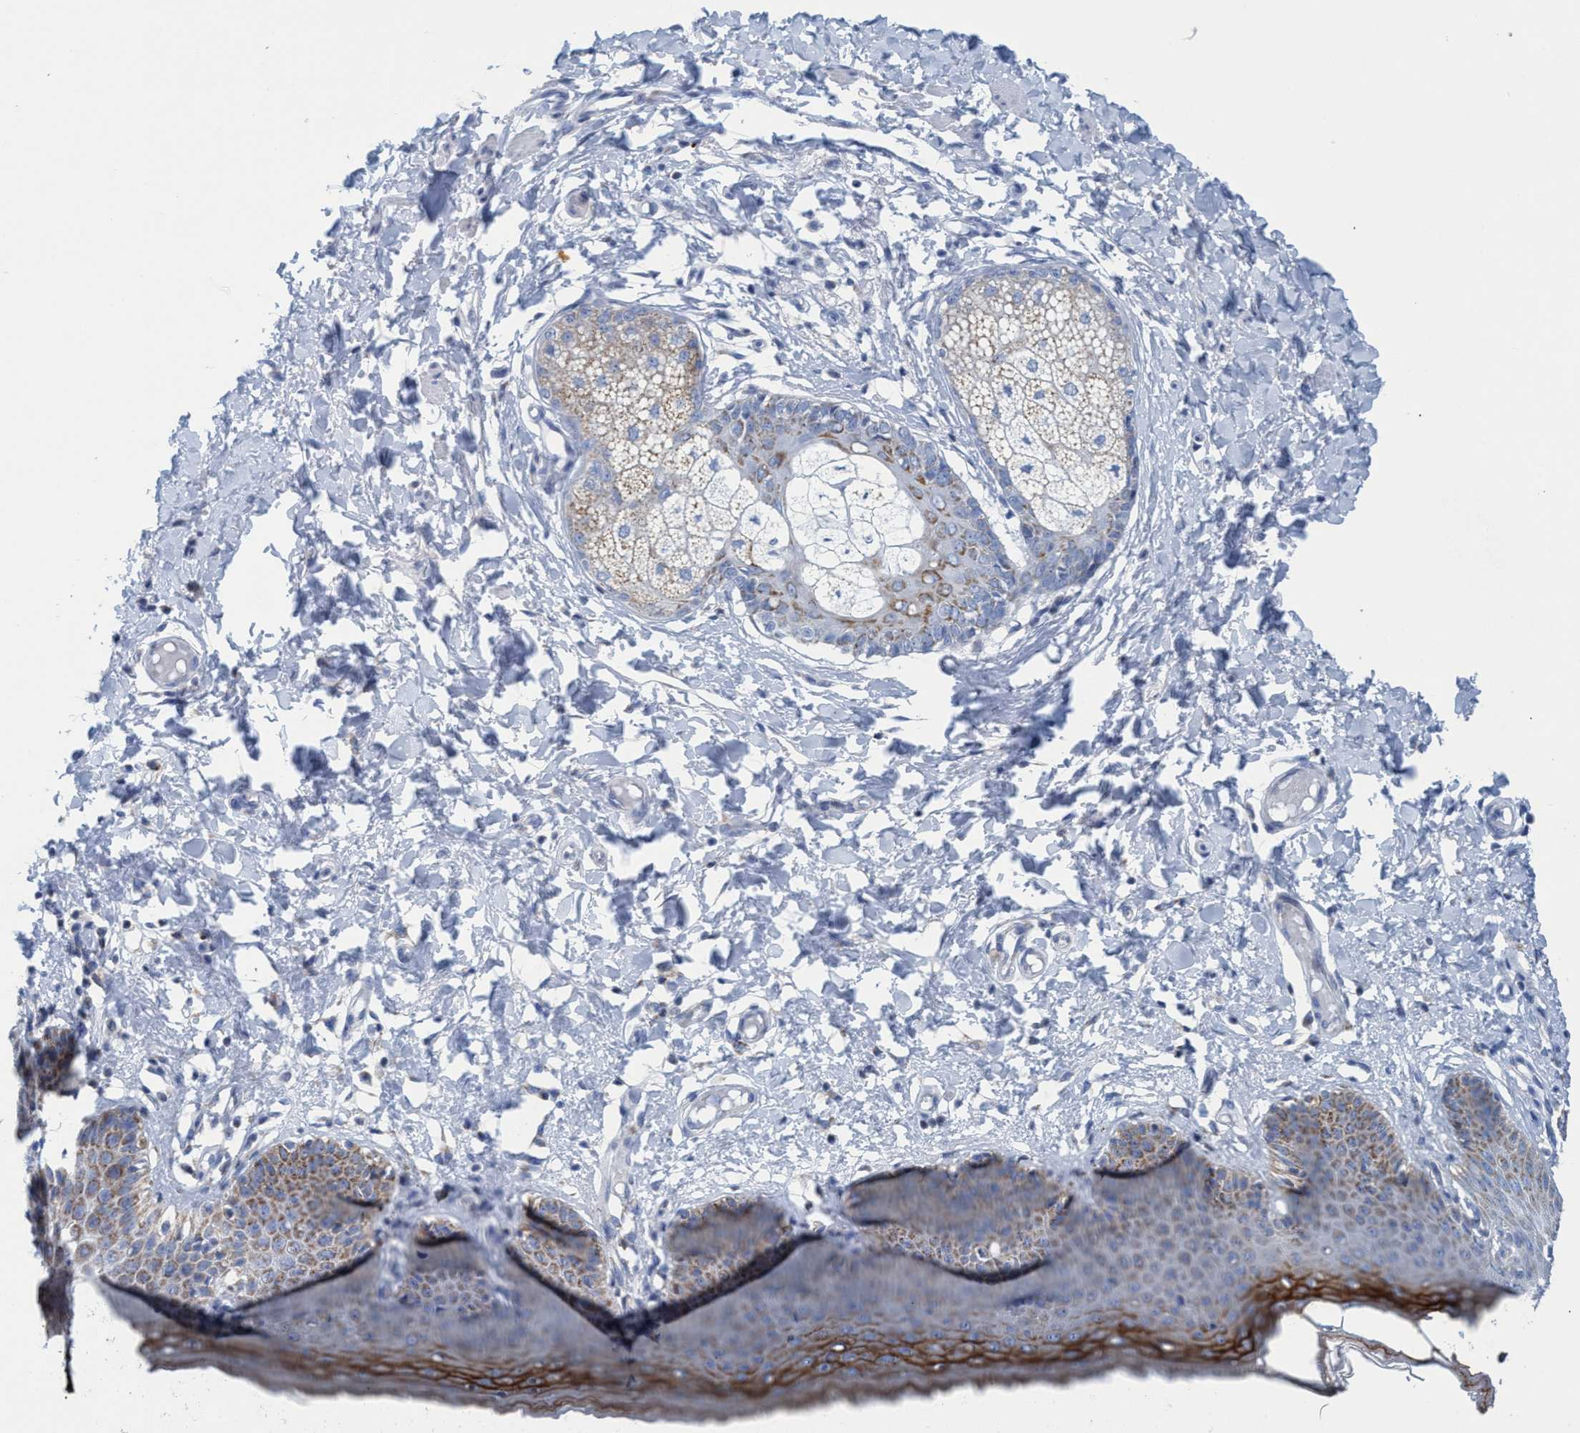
{"staining": {"intensity": "strong", "quantity": "<25%", "location": "cytoplasmic/membranous"}, "tissue": "skin", "cell_type": "Epidermal cells", "image_type": "normal", "snomed": [{"axis": "morphology", "description": "Normal tissue, NOS"}, {"axis": "topography", "description": "Vulva"}], "caption": "This image shows immunohistochemistry (IHC) staining of benign human skin, with medium strong cytoplasmic/membranous positivity in approximately <25% of epidermal cells.", "gene": "GGA3", "patient": {"sex": "female", "age": 66}}